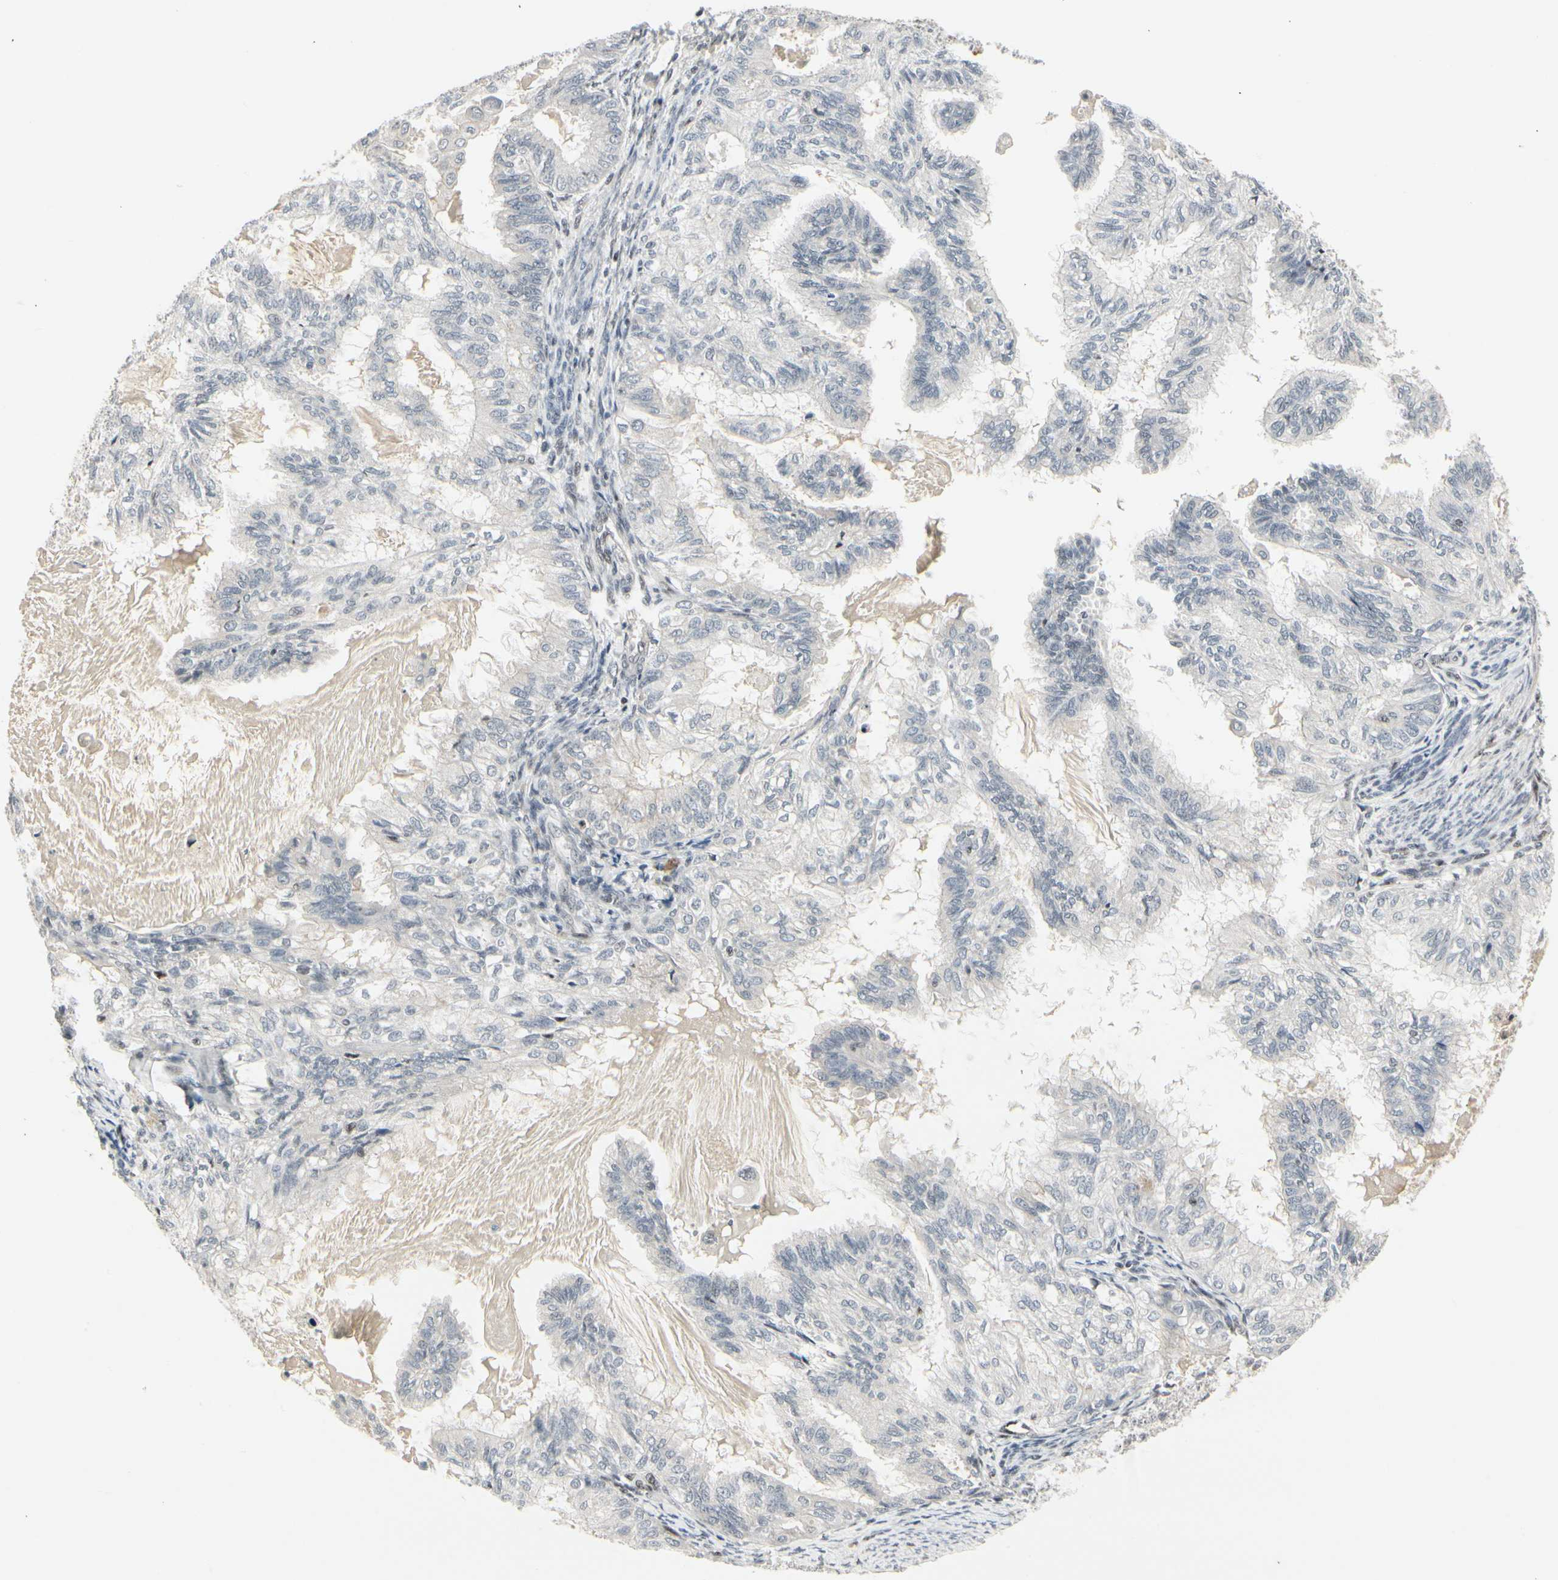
{"staining": {"intensity": "negative", "quantity": "none", "location": "none"}, "tissue": "cervical cancer", "cell_type": "Tumor cells", "image_type": "cancer", "snomed": [{"axis": "morphology", "description": "Normal tissue, NOS"}, {"axis": "morphology", "description": "Adenocarcinoma, NOS"}, {"axis": "topography", "description": "Cervix"}, {"axis": "topography", "description": "Endometrium"}], "caption": "This is an immunohistochemistry micrograph of human cervical adenocarcinoma. There is no staining in tumor cells.", "gene": "FOXJ2", "patient": {"sex": "female", "age": 86}}